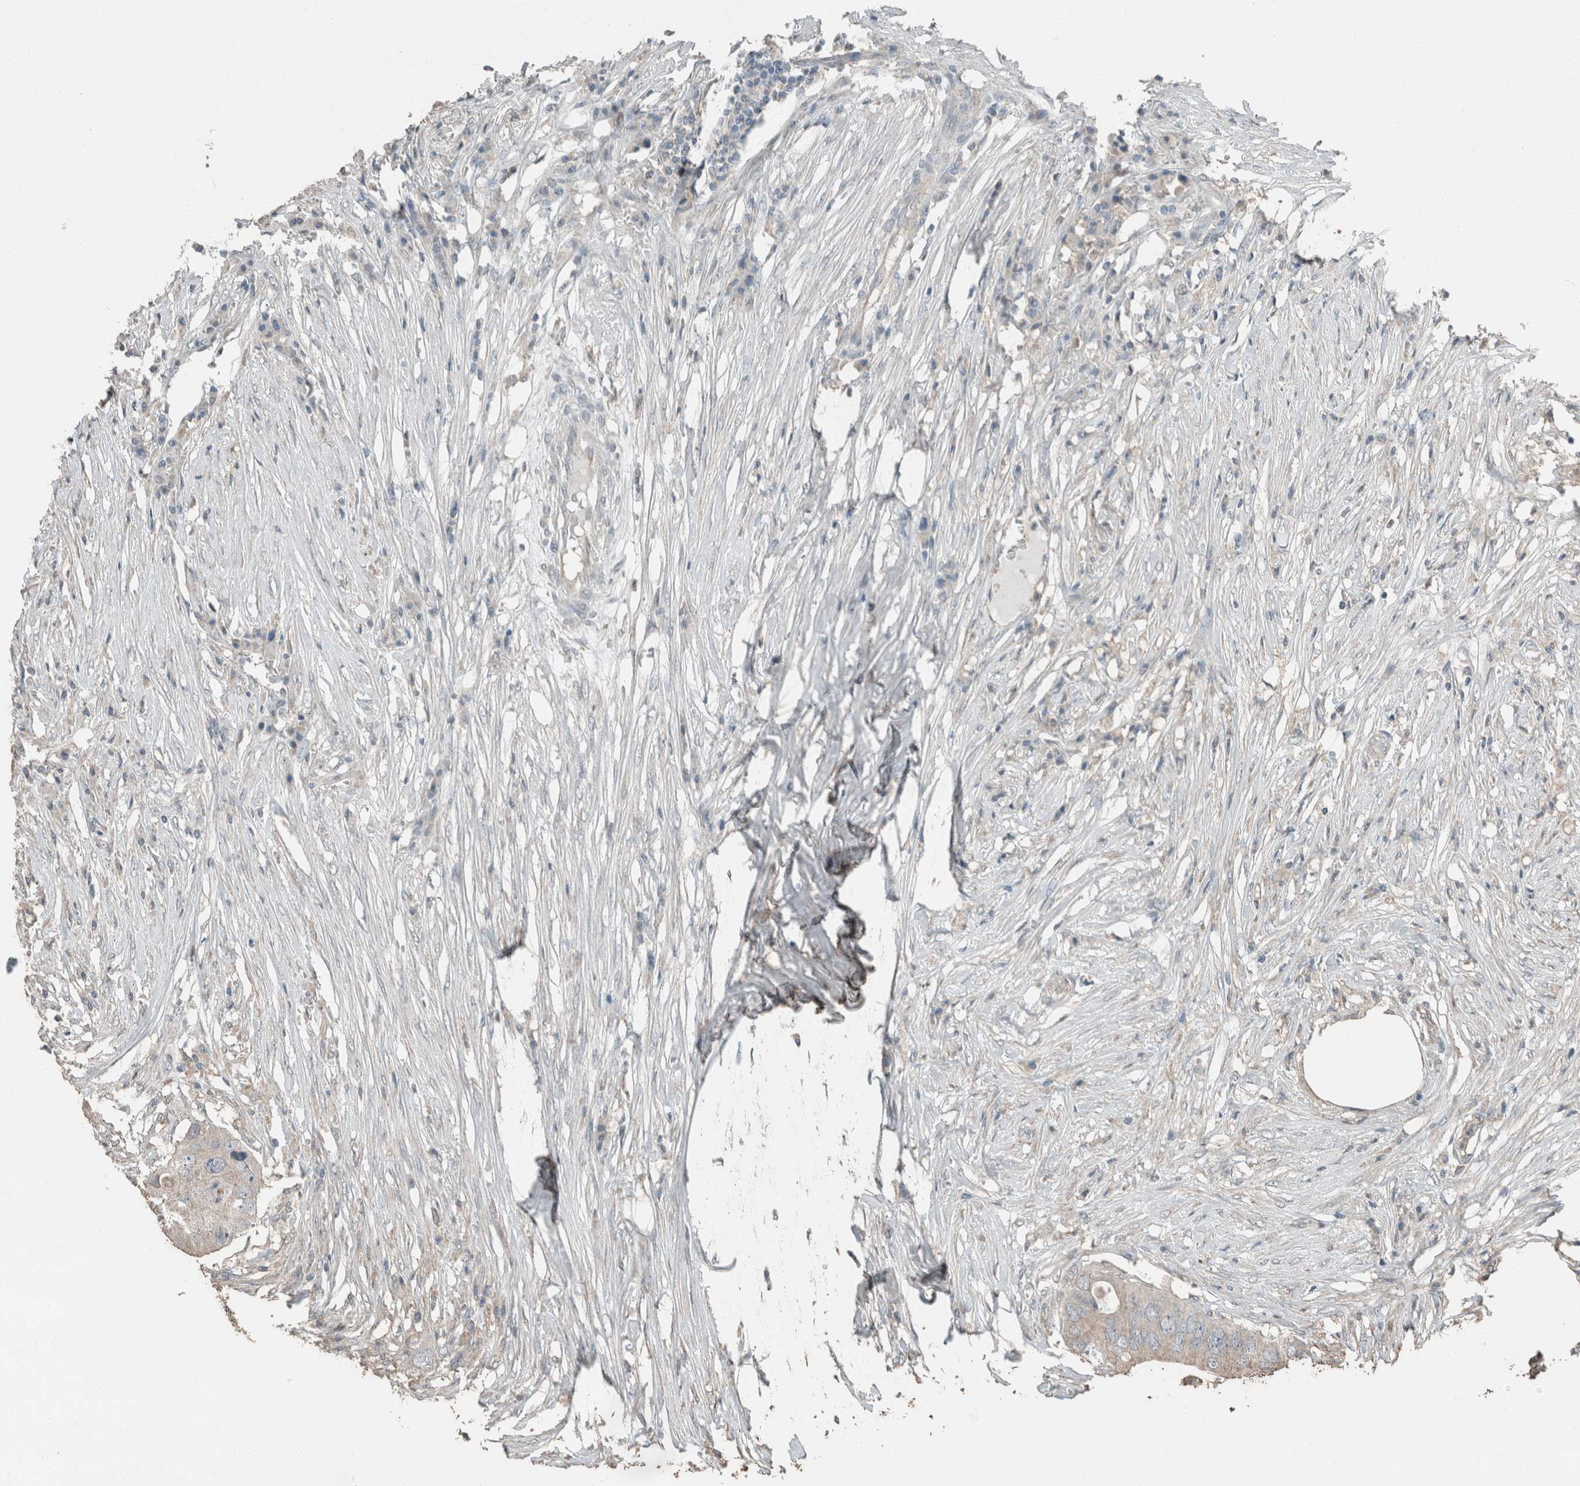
{"staining": {"intensity": "negative", "quantity": "none", "location": "none"}, "tissue": "colorectal cancer", "cell_type": "Tumor cells", "image_type": "cancer", "snomed": [{"axis": "morphology", "description": "Adenocarcinoma, NOS"}, {"axis": "topography", "description": "Colon"}], "caption": "This image is of colorectal cancer stained with immunohistochemistry (IHC) to label a protein in brown with the nuclei are counter-stained blue. There is no staining in tumor cells.", "gene": "ACVR2B", "patient": {"sex": "male", "age": 71}}